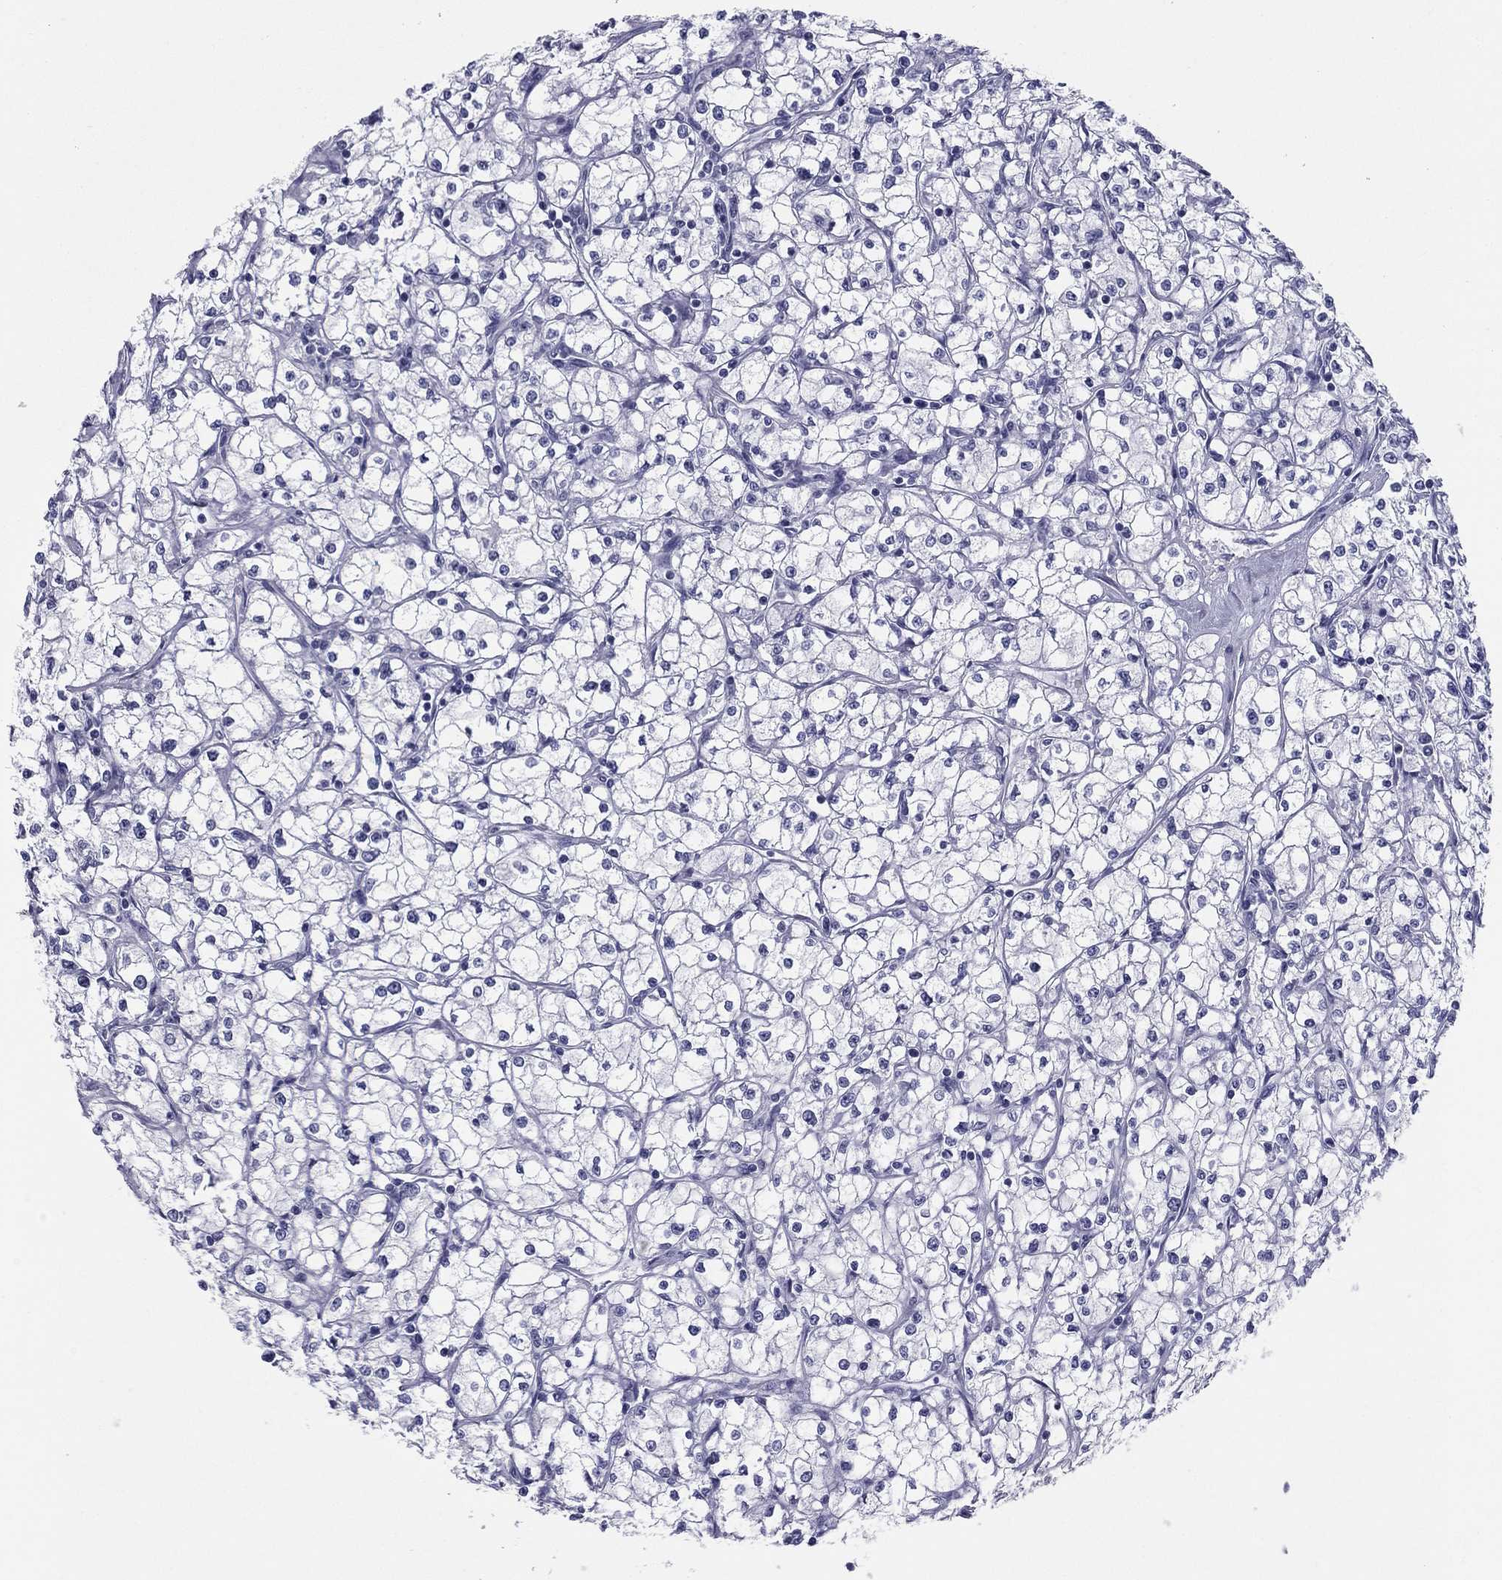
{"staining": {"intensity": "negative", "quantity": "none", "location": "none"}, "tissue": "renal cancer", "cell_type": "Tumor cells", "image_type": "cancer", "snomed": [{"axis": "morphology", "description": "Adenocarcinoma, NOS"}, {"axis": "topography", "description": "Kidney"}], "caption": "Adenocarcinoma (renal) was stained to show a protein in brown. There is no significant positivity in tumor cells. The staining was performed using DAB (3,3'-diaminobenzidine) to visualize the protein expression in brown, while the nuclei were stained in blue with hematoxylin (Magnification: 20x).", "gene": "ZP2", "patient": {"sex": "male", "age": 67}}